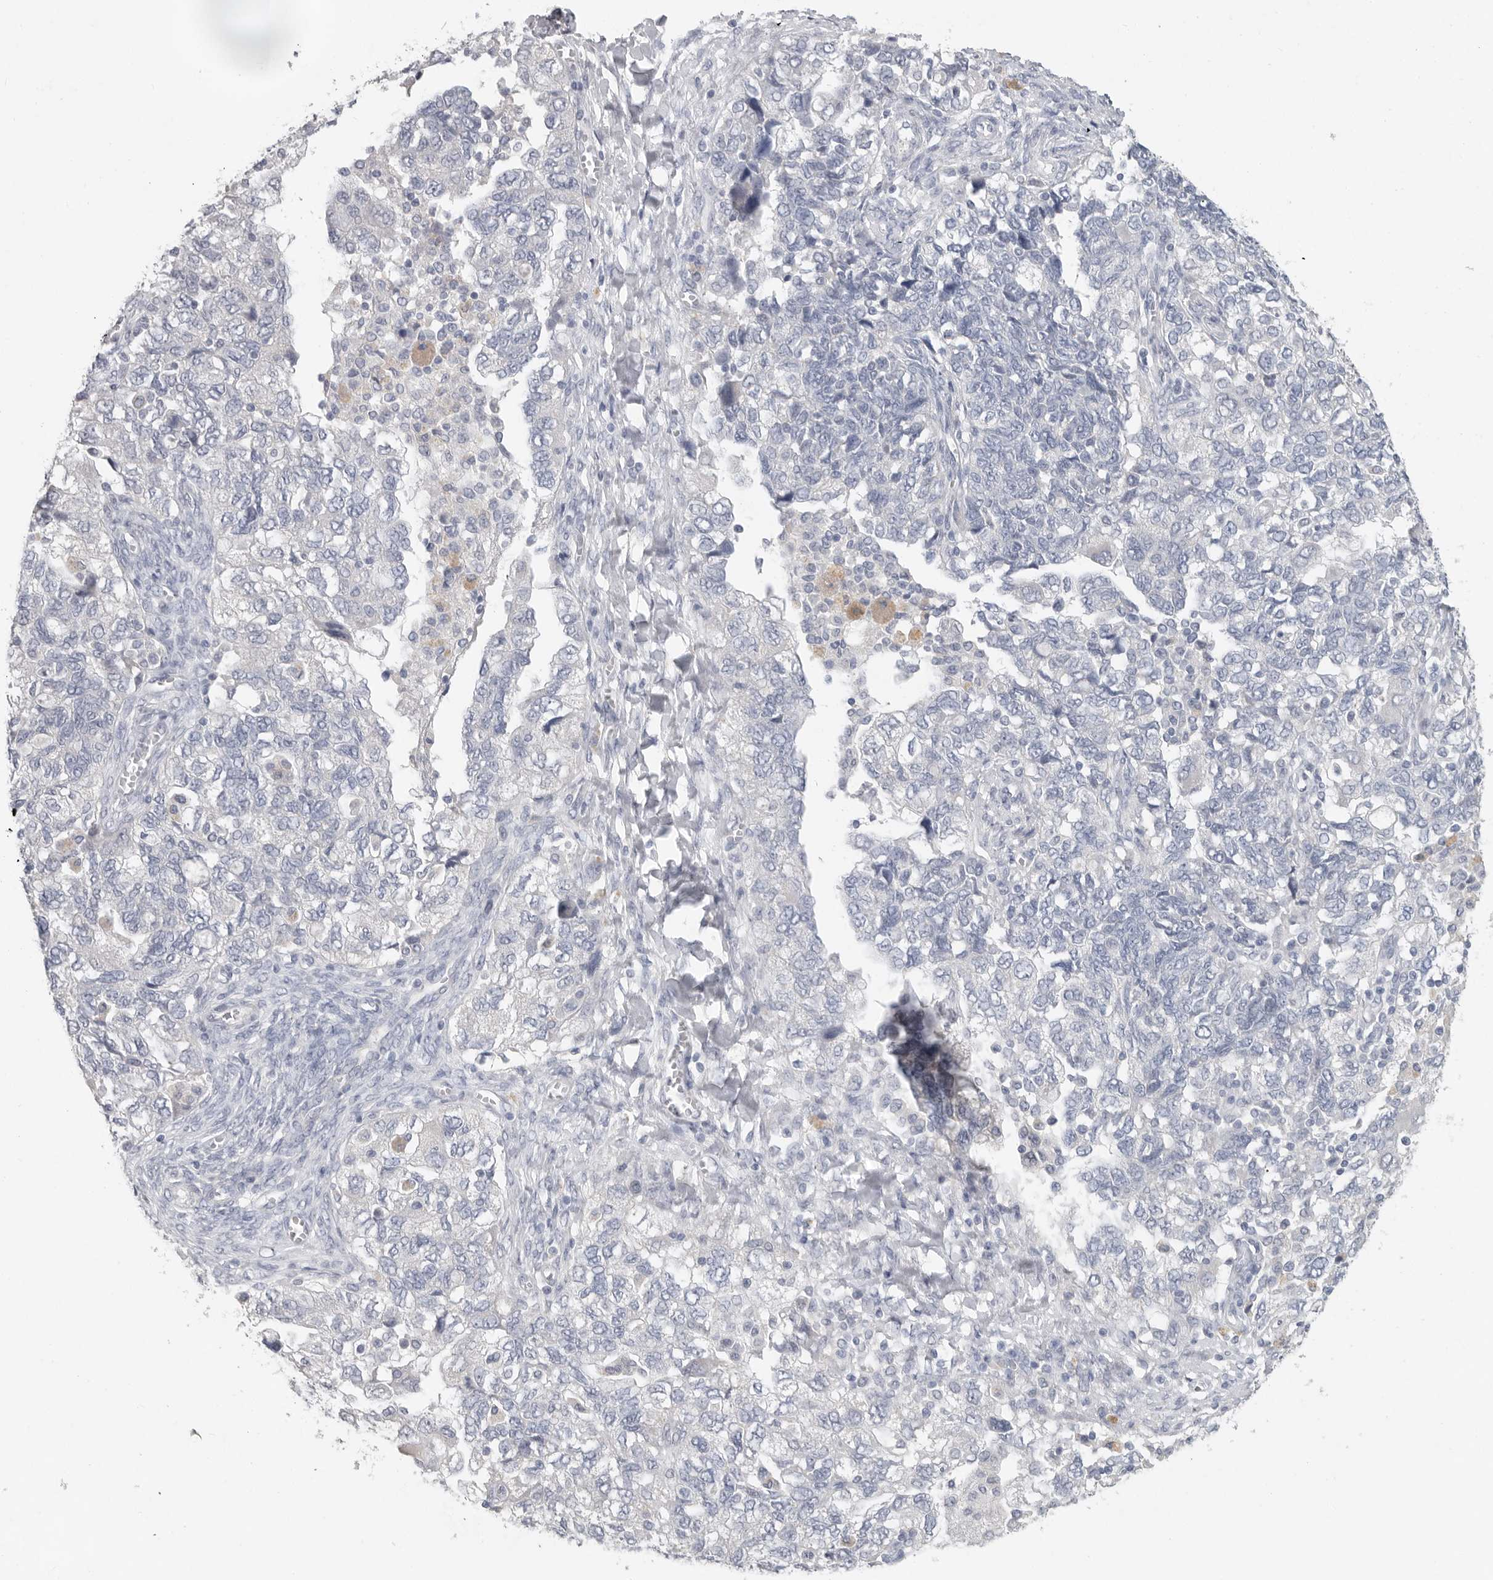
{"staining": {"intensity": "negative", "quantity": "none", "location": "none"}, "tissue": "ovarian cancer", "cell_type": "Tumor cells", "image_type": "cancer", "snomed": [{"axis": "morphology", "description": "Carcinoma, NOS"}, {"axis": "morphology", "description": "Cystadenocarcinoma, serous, NOS"}, {"axis": "topography", "description": "Ovary"}], "caption": "Immunohistochemistry histopathology image of serous cystadenocarcinoma (ovarian) stained for a protein (brown), which exhibits no positivity in tumor cells.", "gene": "REG4", "patient": {"sex": "female", "age": 69}}